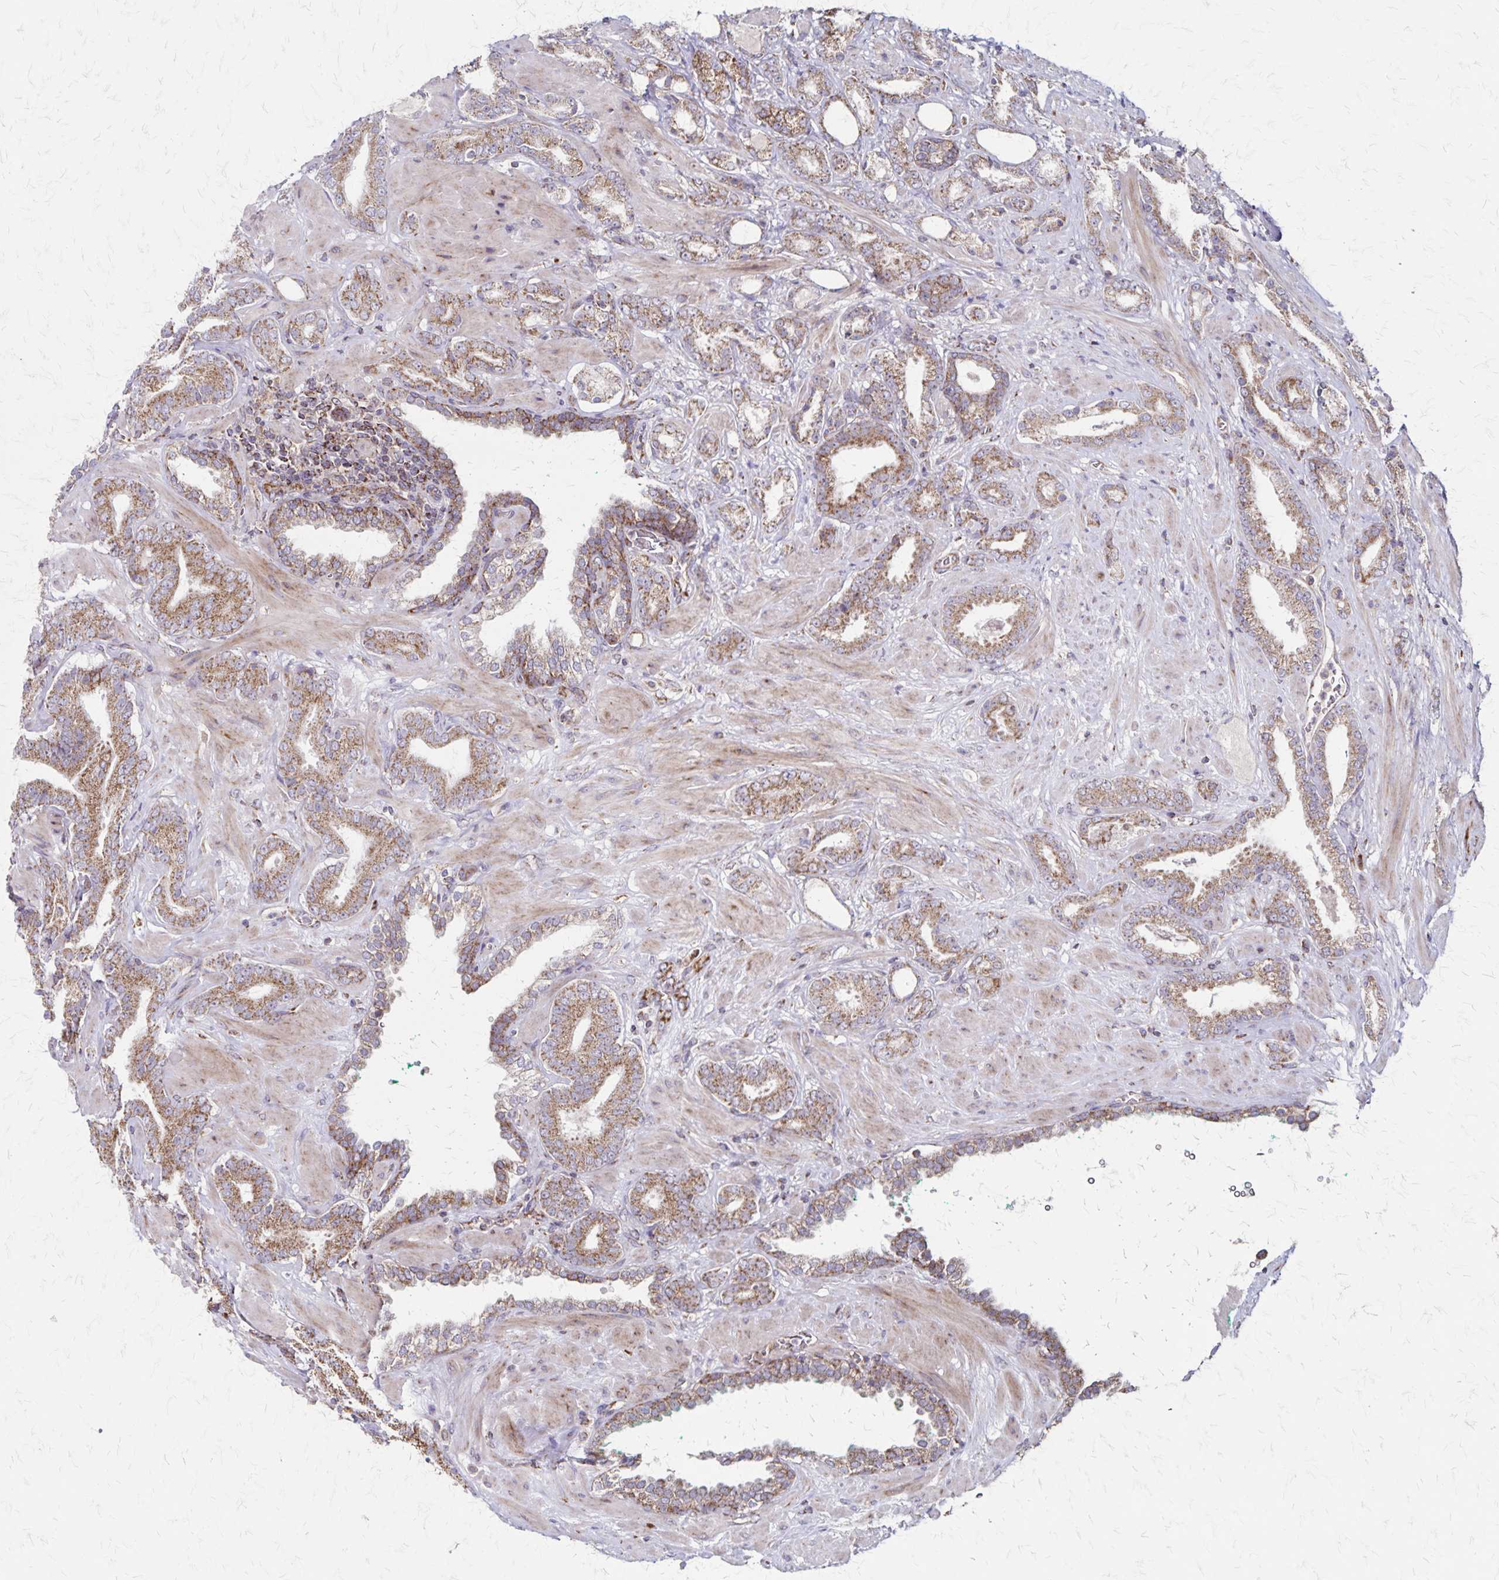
{"staining": {"intensity": "moderate", "quantity": ">75%", "location": "cytoplasmic/membranous"}, "tissue": "prostate cancer", "cell_type": "Tumor cells", "image_type": "cancer", "snomed": [{"axis": "morphology", "description": "Adenocarcinoma, High grade"}, {"axis": "topography", "description": "Prostate"}], "caption": "Tumor cells exhibit medium levels of moderate cytoplasmic/membranous positivity in about >75% of cells in prostate cancer (high-grade adenocarcinoma). The staining was performed using DAB to visualize the protein expression in brown, while the nuclei were stained in blue with hematoxylin (Magnification: 20x).", "gene": "NFS1", "patient": {"sex": "male", "age": 56}}